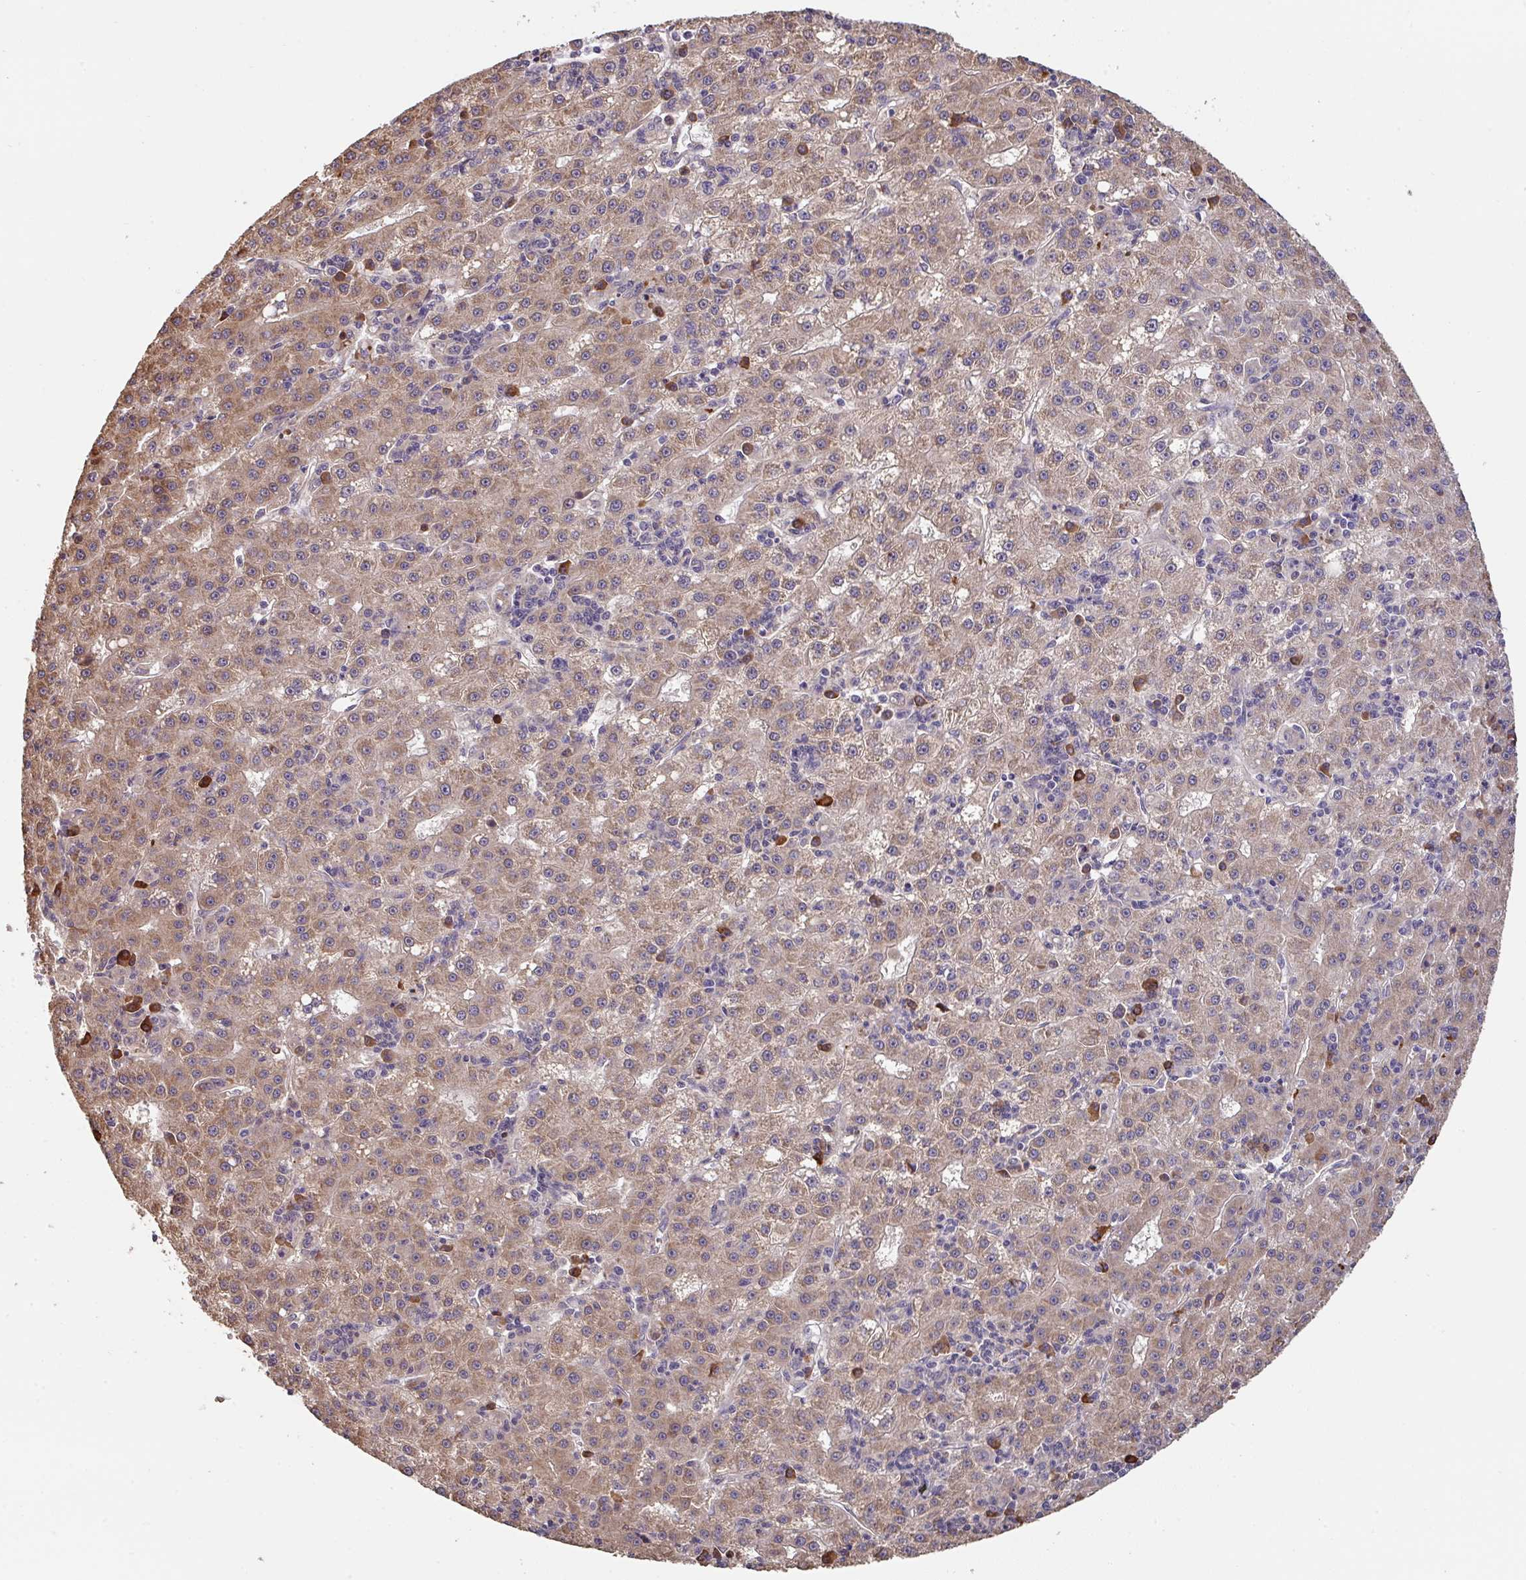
{"staining": {"intensity": "weak", "quantity": ">75%", "location": "cytoplasmic/membranous"}, "tissue": "liver cancer", "cell_type": "Tumor cells", "image_type": "cancer", "snomed": [{"axis": "morphology", "description": "Carcinoma, Hepatocellular, NOS"}, {"axis": "topography", "description": "Liver"}], "caption": "This image exhibits liver cancer (hepatocellular carcinoma) stained with immunohistochemistry to label a protein in brown. The cytoplasmic/membranous of tumor cells show weak positivity for the protein. Nuclei are counter-stained blue.", "gene": "ACVR2B", "patient": {"sex": "male", "age": 76}}